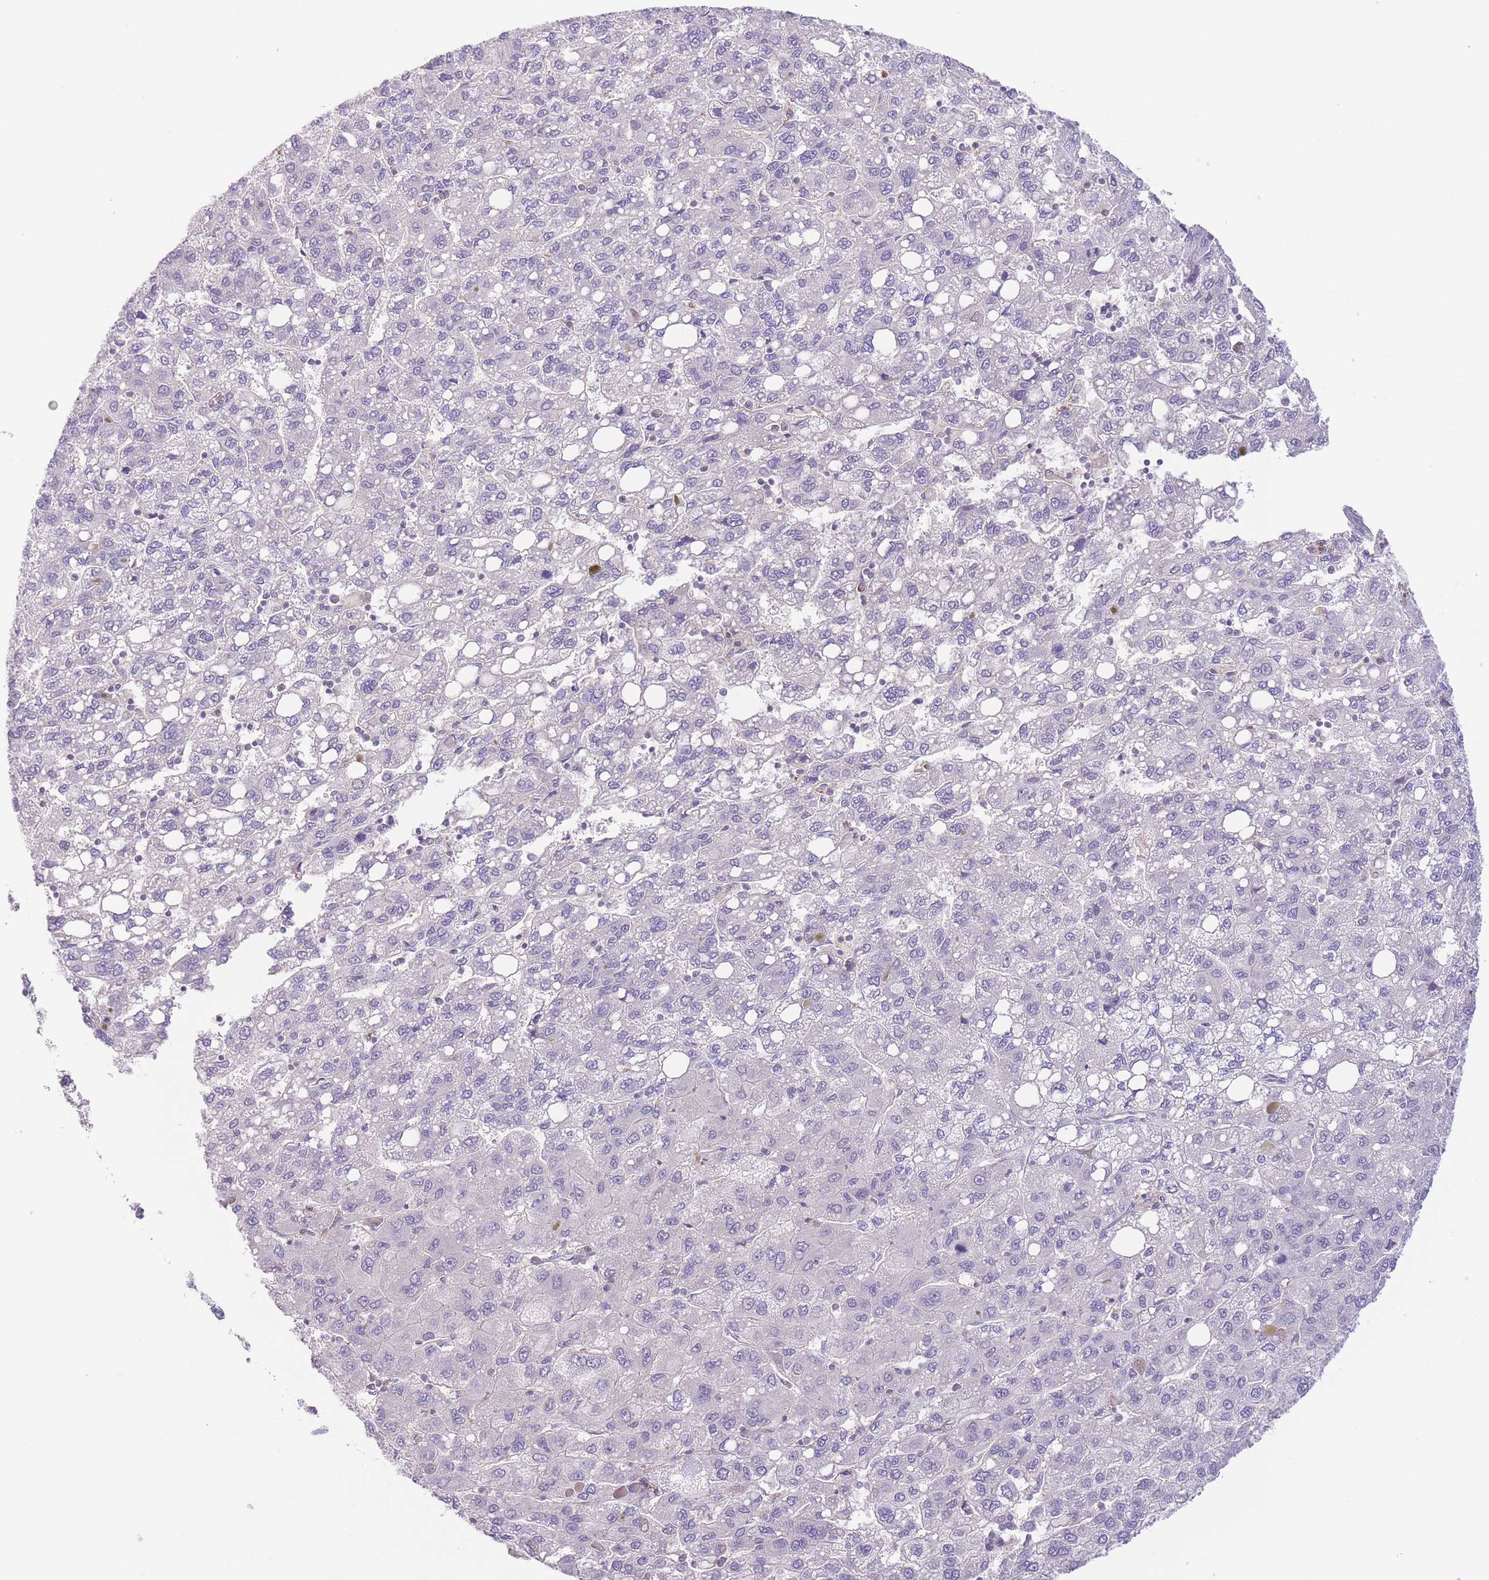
{"staining": {"intensity": "negative", "quantity": "none", "location": "none"}, "tissue": "liver cancer", "cell_type": "Tumor cells", "image_type": "cancer", "snomed": [{"axis": "morphology", "description": "Carcinoma, Hepatocellular, NOS"}, {"axis": "topography", "description": "Liver"}], "caption": "This is a photomicrograph of immunohistochemistry (IHC) staining of liver cancer (hepatocellular carcinoma), which shows no positivity in tumor cells.", "gene": "C9orf152", "patient": {"sex": "female", "age": 82}}